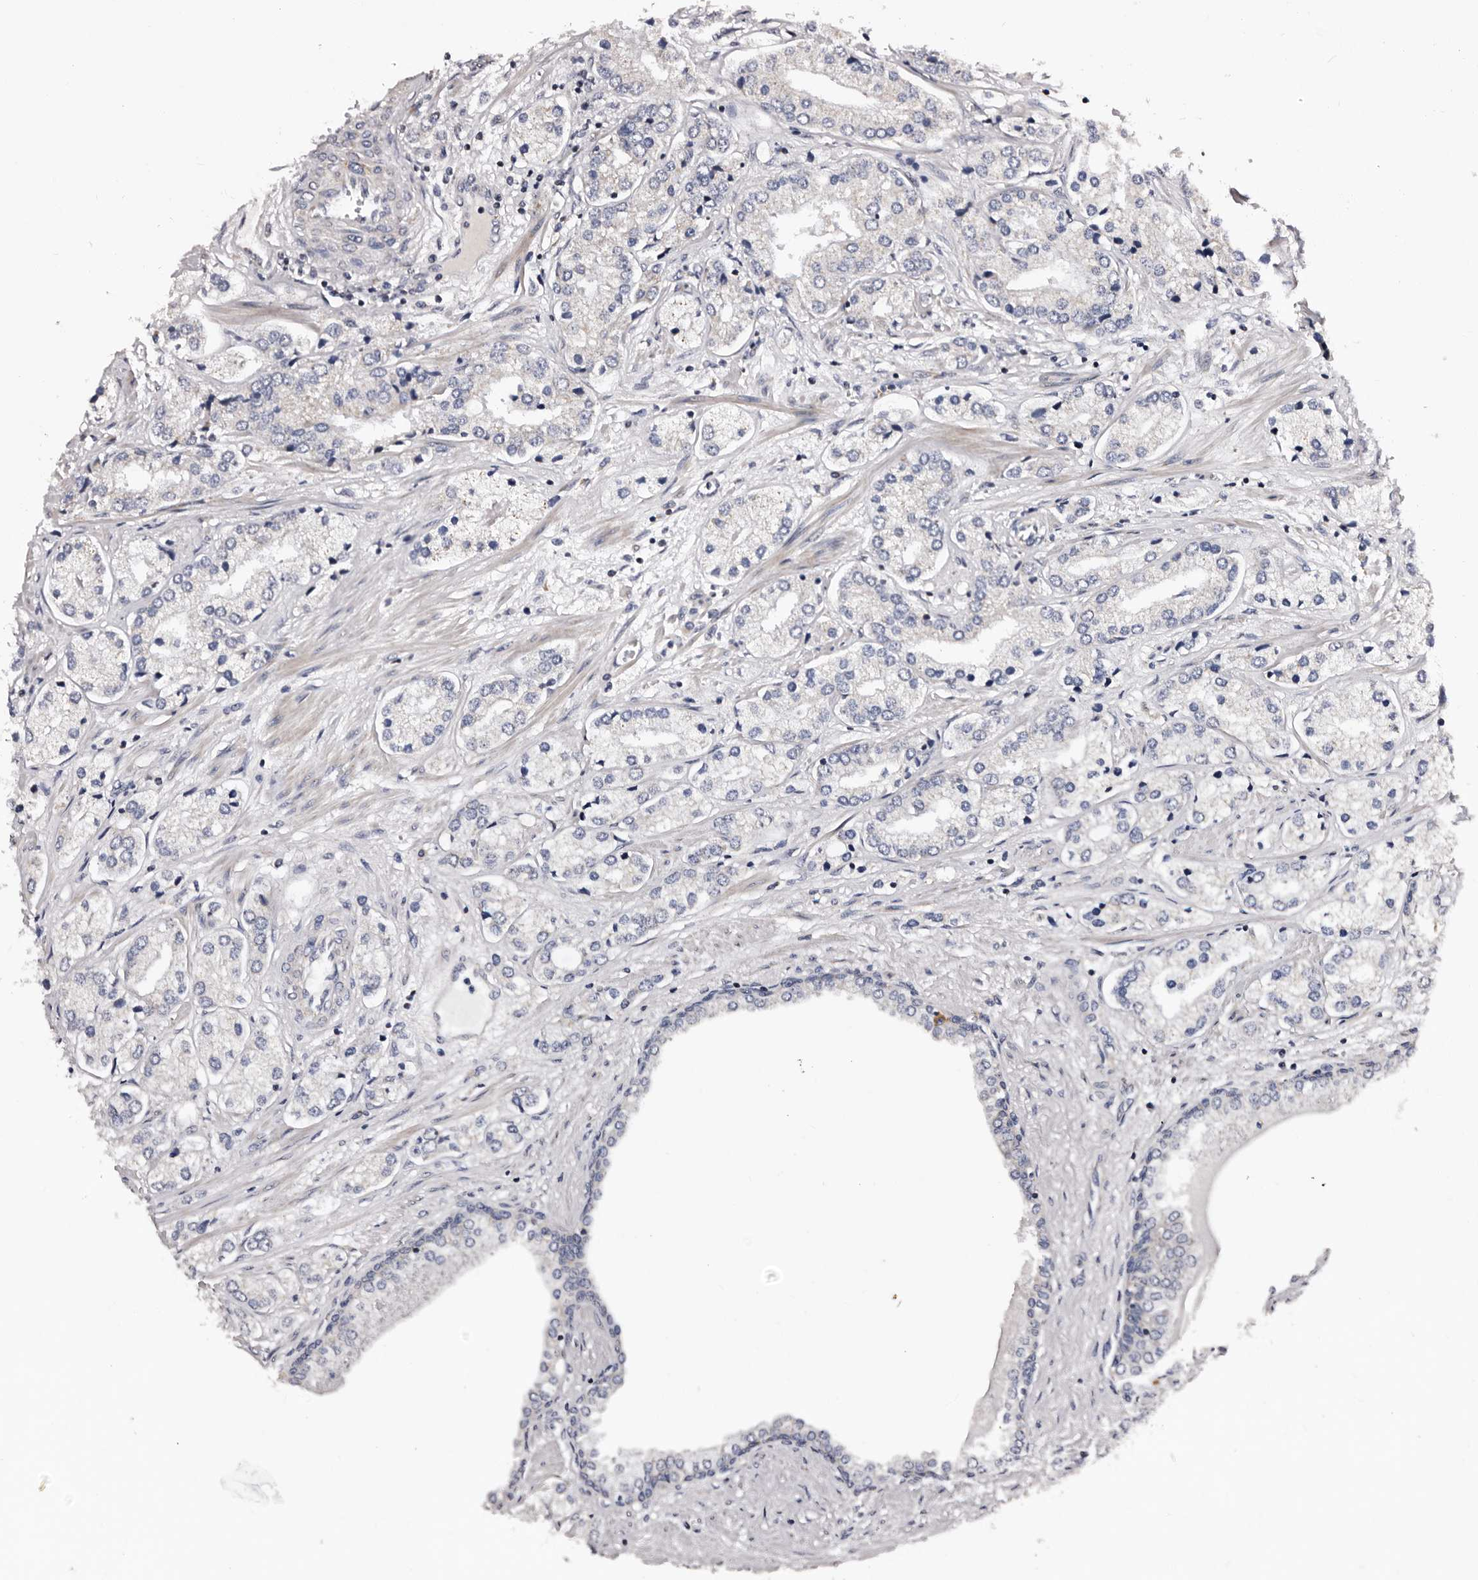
{"staining": {"intensity": "negative", "quantity": "none", "location": "none"}, "tissue": "prostate cancer", "cell_type": "Tumor cells", "image_type": "cancer", "snomed": [{"axis": "morphology", "description": "Adenocarcinoma, High grade"}, {"axis": "topography", "description": "Prostate"}], "caption": "A high-resolution histopathology image shows IHC staining of prostate high-grade adenocarcinoma, which demonstrates no significant expression in tumor cells.", "gene": "TAF4B", "patient": {"sex": "male", "age": 66}}